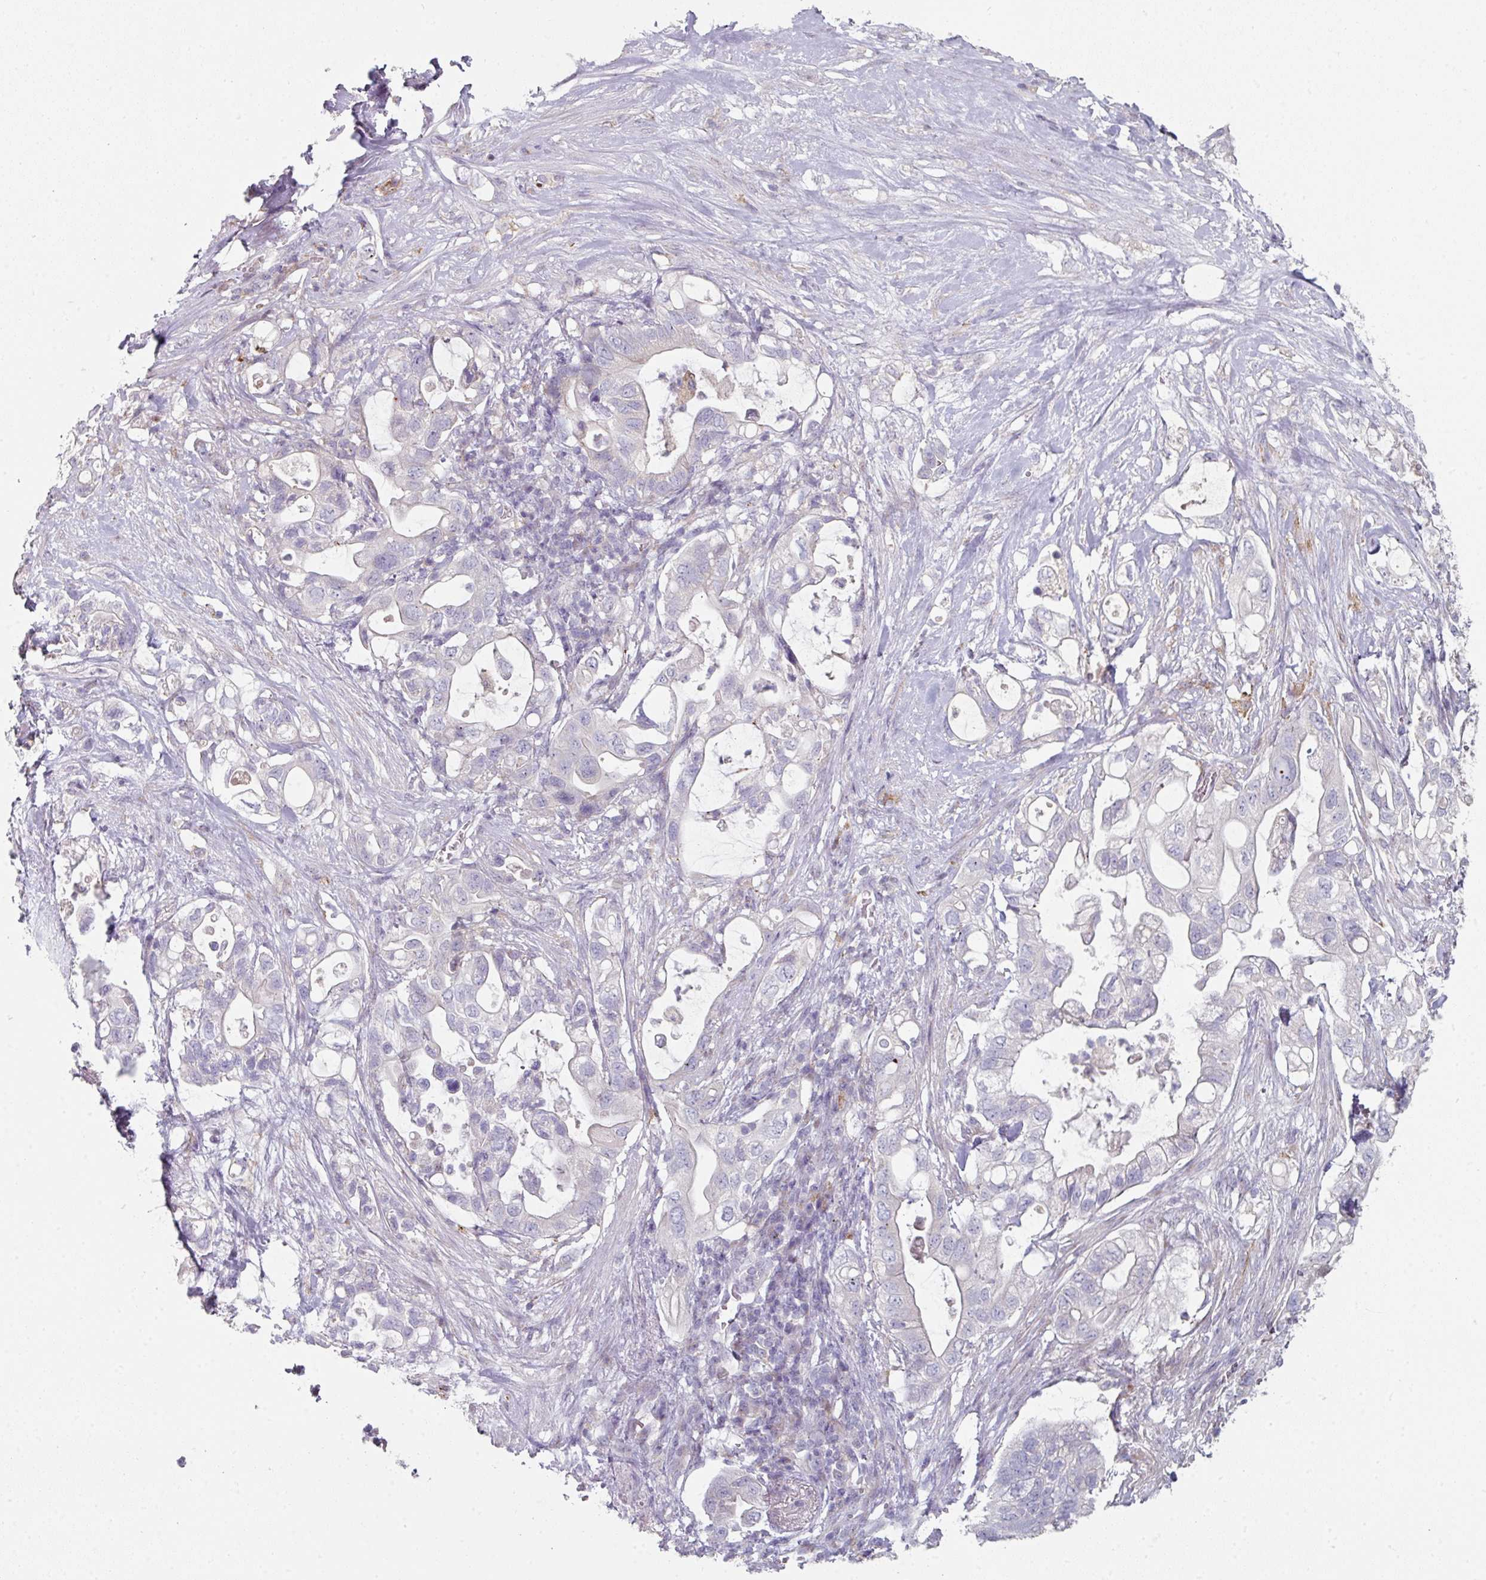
{"staining": {"intensity": "negative", "quantity": "none", "location": "none"}, "tissue": "pancreatic cancer", "cell_type": "Tumor cells", "image_type": "cancer", "snomed": [{"axis": "morphology", "description": "Adenocarcinoma, NOS"}, {"axis": "topography", "description": "Pancreas"}], "caption": "IHC of pancreatic cancer (adenocarcinoma) displays no expression in tumor cells. The staining is performed using DAB brown chromogen with nuclei counter-stained in using hematoxylin.", "gene": "WSB2", "patient": {"sex": "female", "age": 72}}